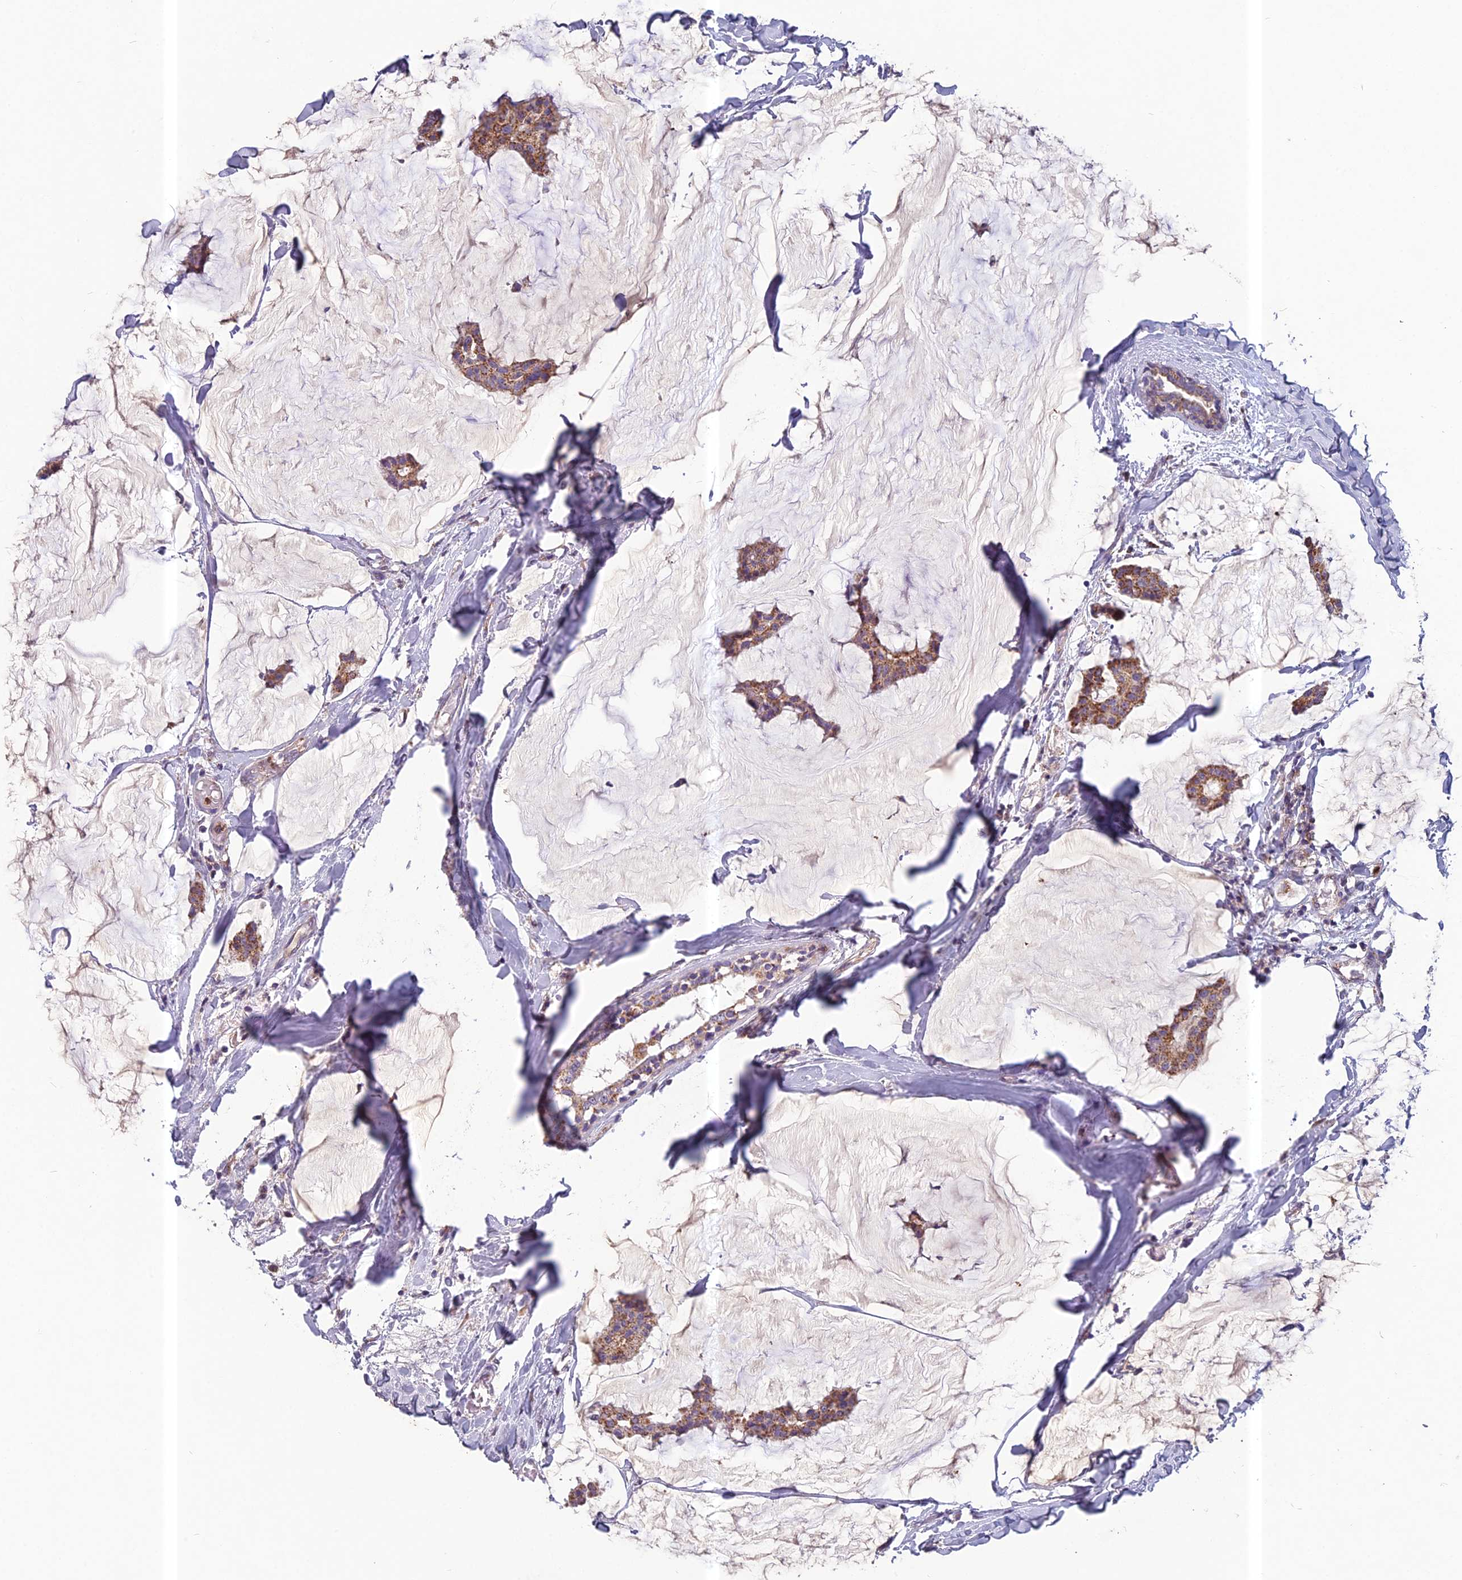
{"staining": {"intensity": "moderate", "quantity": ">75%", "location": "cytoplasmic/membranous"}, "tissue": "breast cancer", "cell_type": "Tumor cells", "image_type": "cancer", "snomed": [{"axis": "morphology", "description": "Duct carcinoma"}, {"axis": "topography", "description": "Breast"}], "caption": "Moderate cytoplasmic/membranous positivity for a protein is present in approximately >75% of tumor cells of breast infiltrating ductal carcinoma using immunohistochemistry (IHC).", "gene": "ENSG00000188897", "patient": {"sex": "female", "age": 93}}